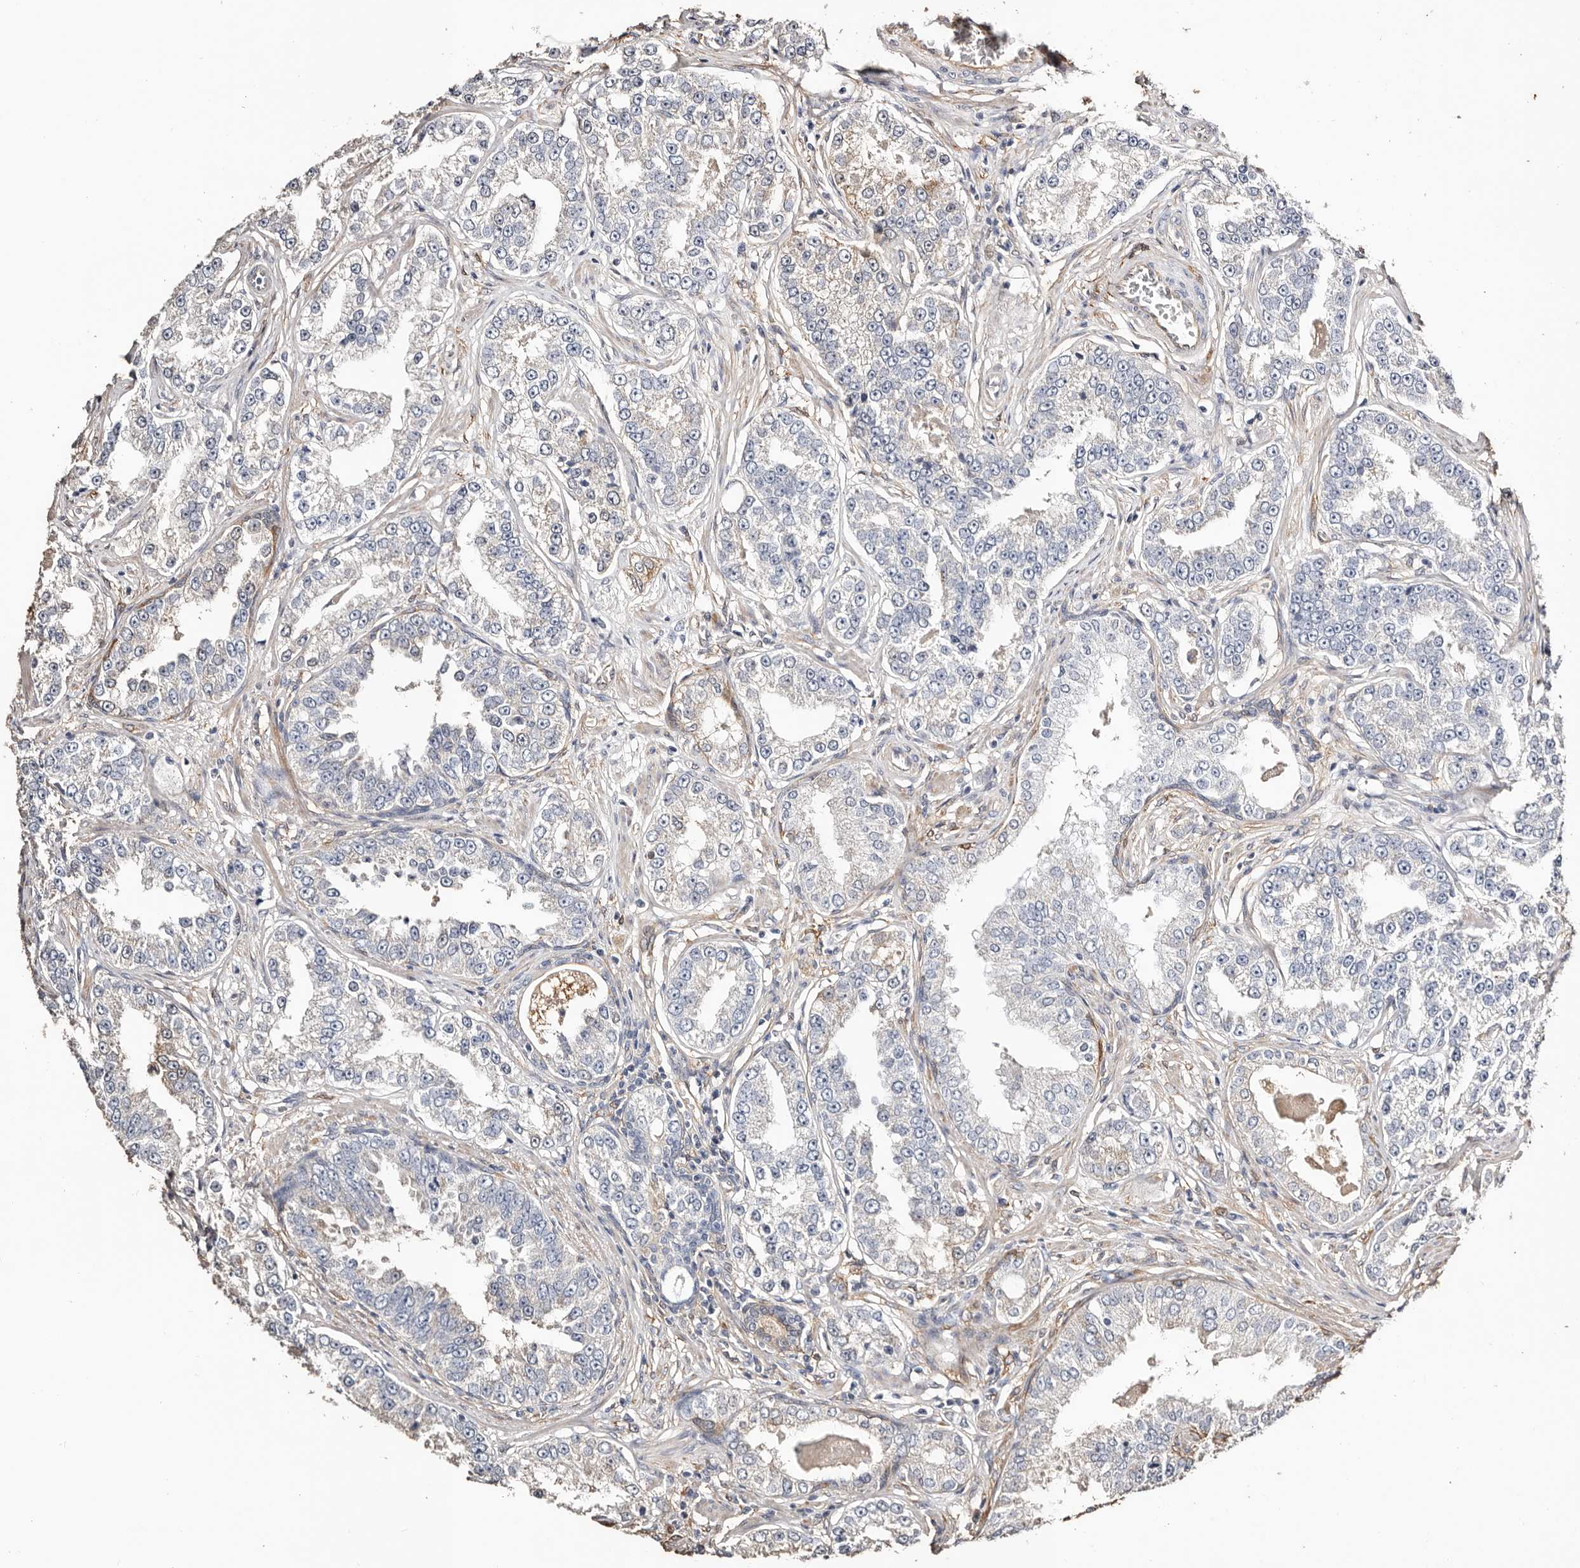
{"staining": {"intensity": "weak", "quantity": "<25%", "location": "cytoplasmic/membranous"}, "tissue": "prostate cancer", "cell_type": "Tumor cells", "image_type": "cancer", "snomed": [{"axis": "morphology", "description": "Normal tissue, NOS"}, {"axis": "morphology", "description": "Adenocarcinoma, High grade"}, {"axis": "topography", "description": "Prostate"}], "caption": "The photomicrograph displays no staining of tumor cells in prostate cancer. (Brightfield microscopy of DAB (3,3'-diaminobenzidine) immunohistochemistry (IHC) at high magnification).", "gene": "TGM2", "patient": {"sex": "male", "age": 83}}